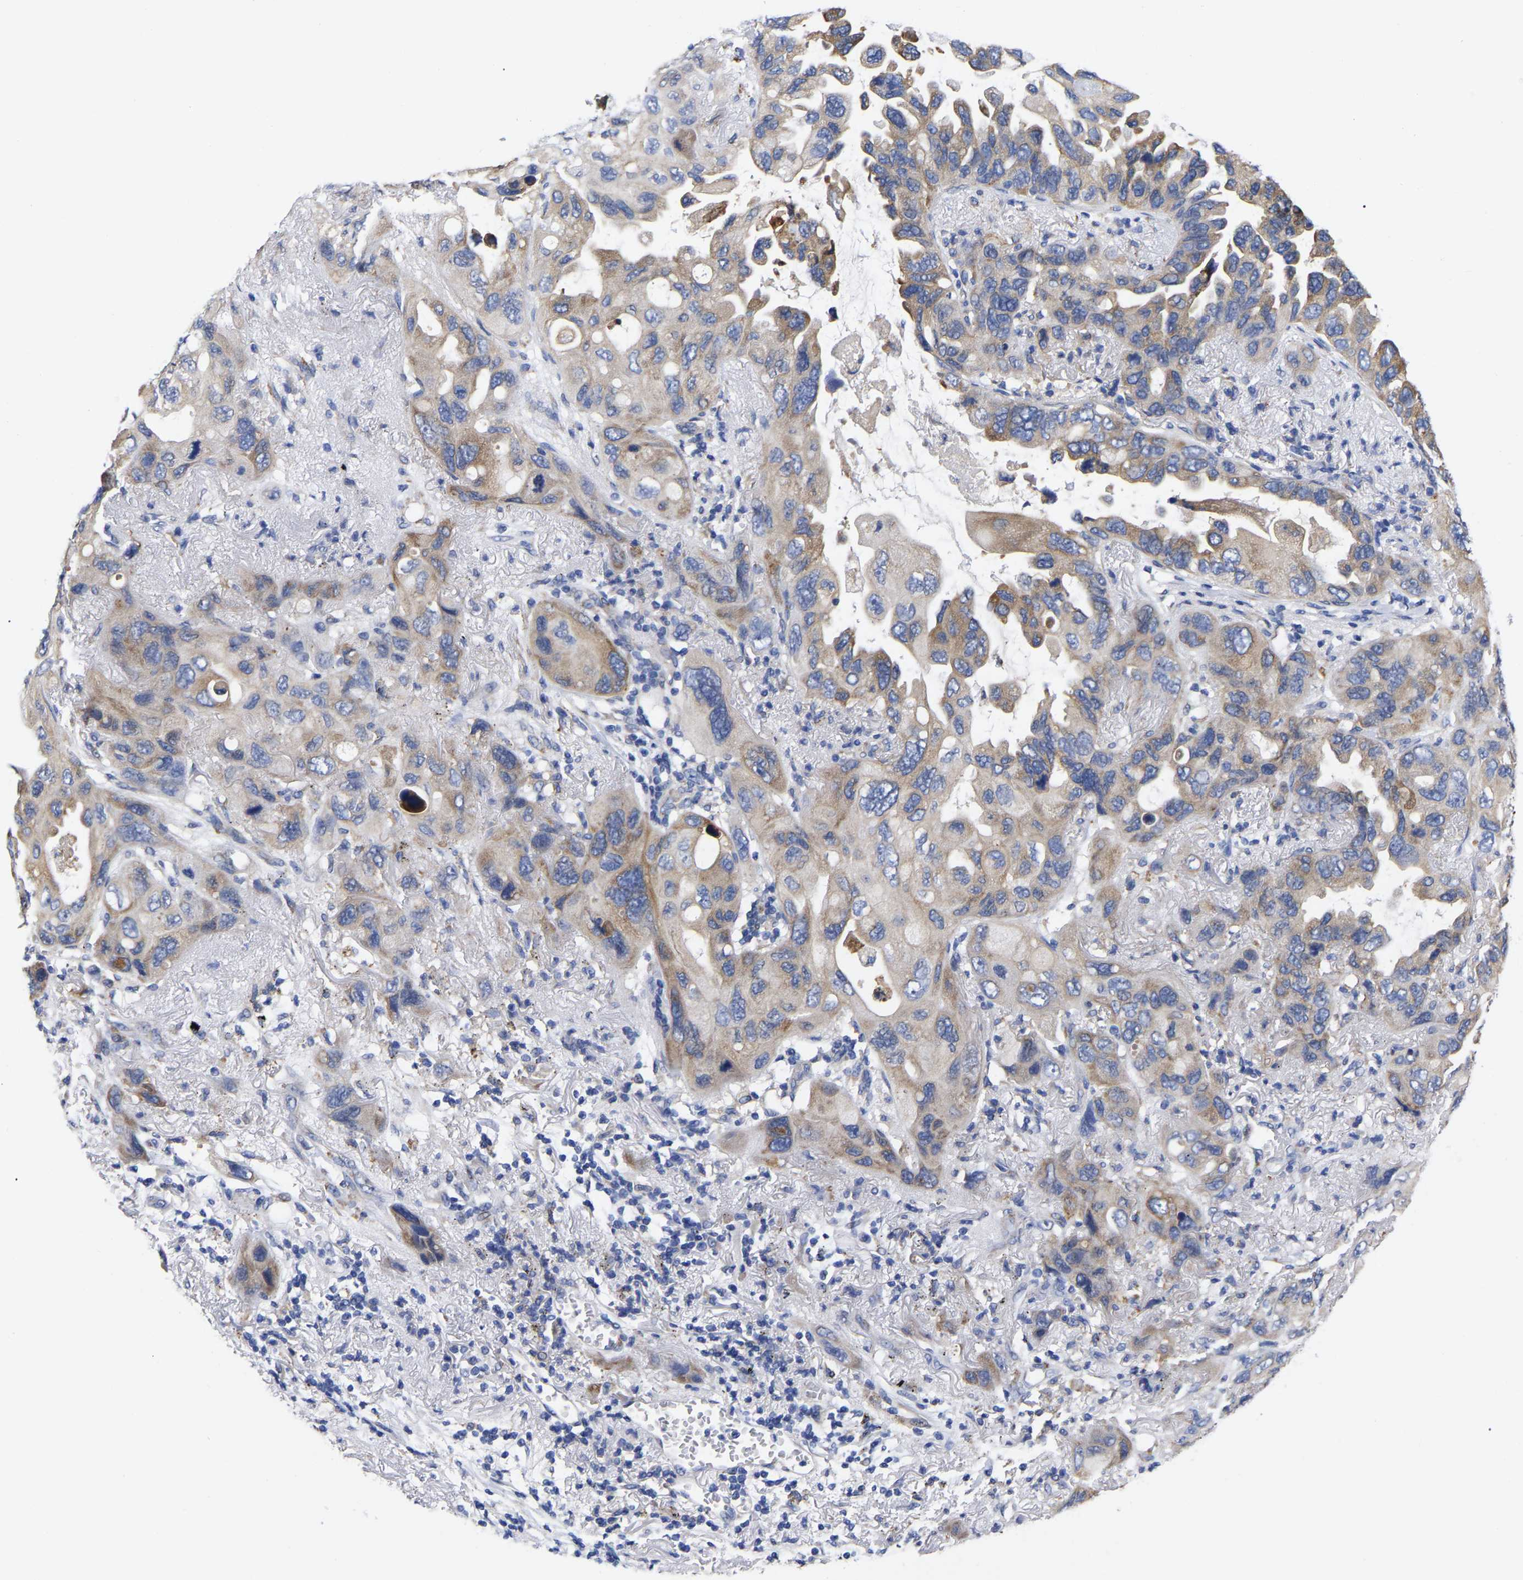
{"staining": {"intensity": "moderate", "quantity": "25%-75%", "location": "cytoplasmic/membranous"}, "tissue": "lung cancer", "cell_type": "Tumor cells", "image_type": "cancer", "snomed": [{"axis": "morphology", "description": "Squamous cell carcinoma, NOS"}, {"axis": "topography", "description": "Lung"}], "caption": "Human lung cancer stained with a brown dye displays moderate cytoplasmic/membranous positive staining in approximately 25%-75% of tumor cells.", "gene": "CFAP298", "patient": {"sex": "female", "age": 73}}